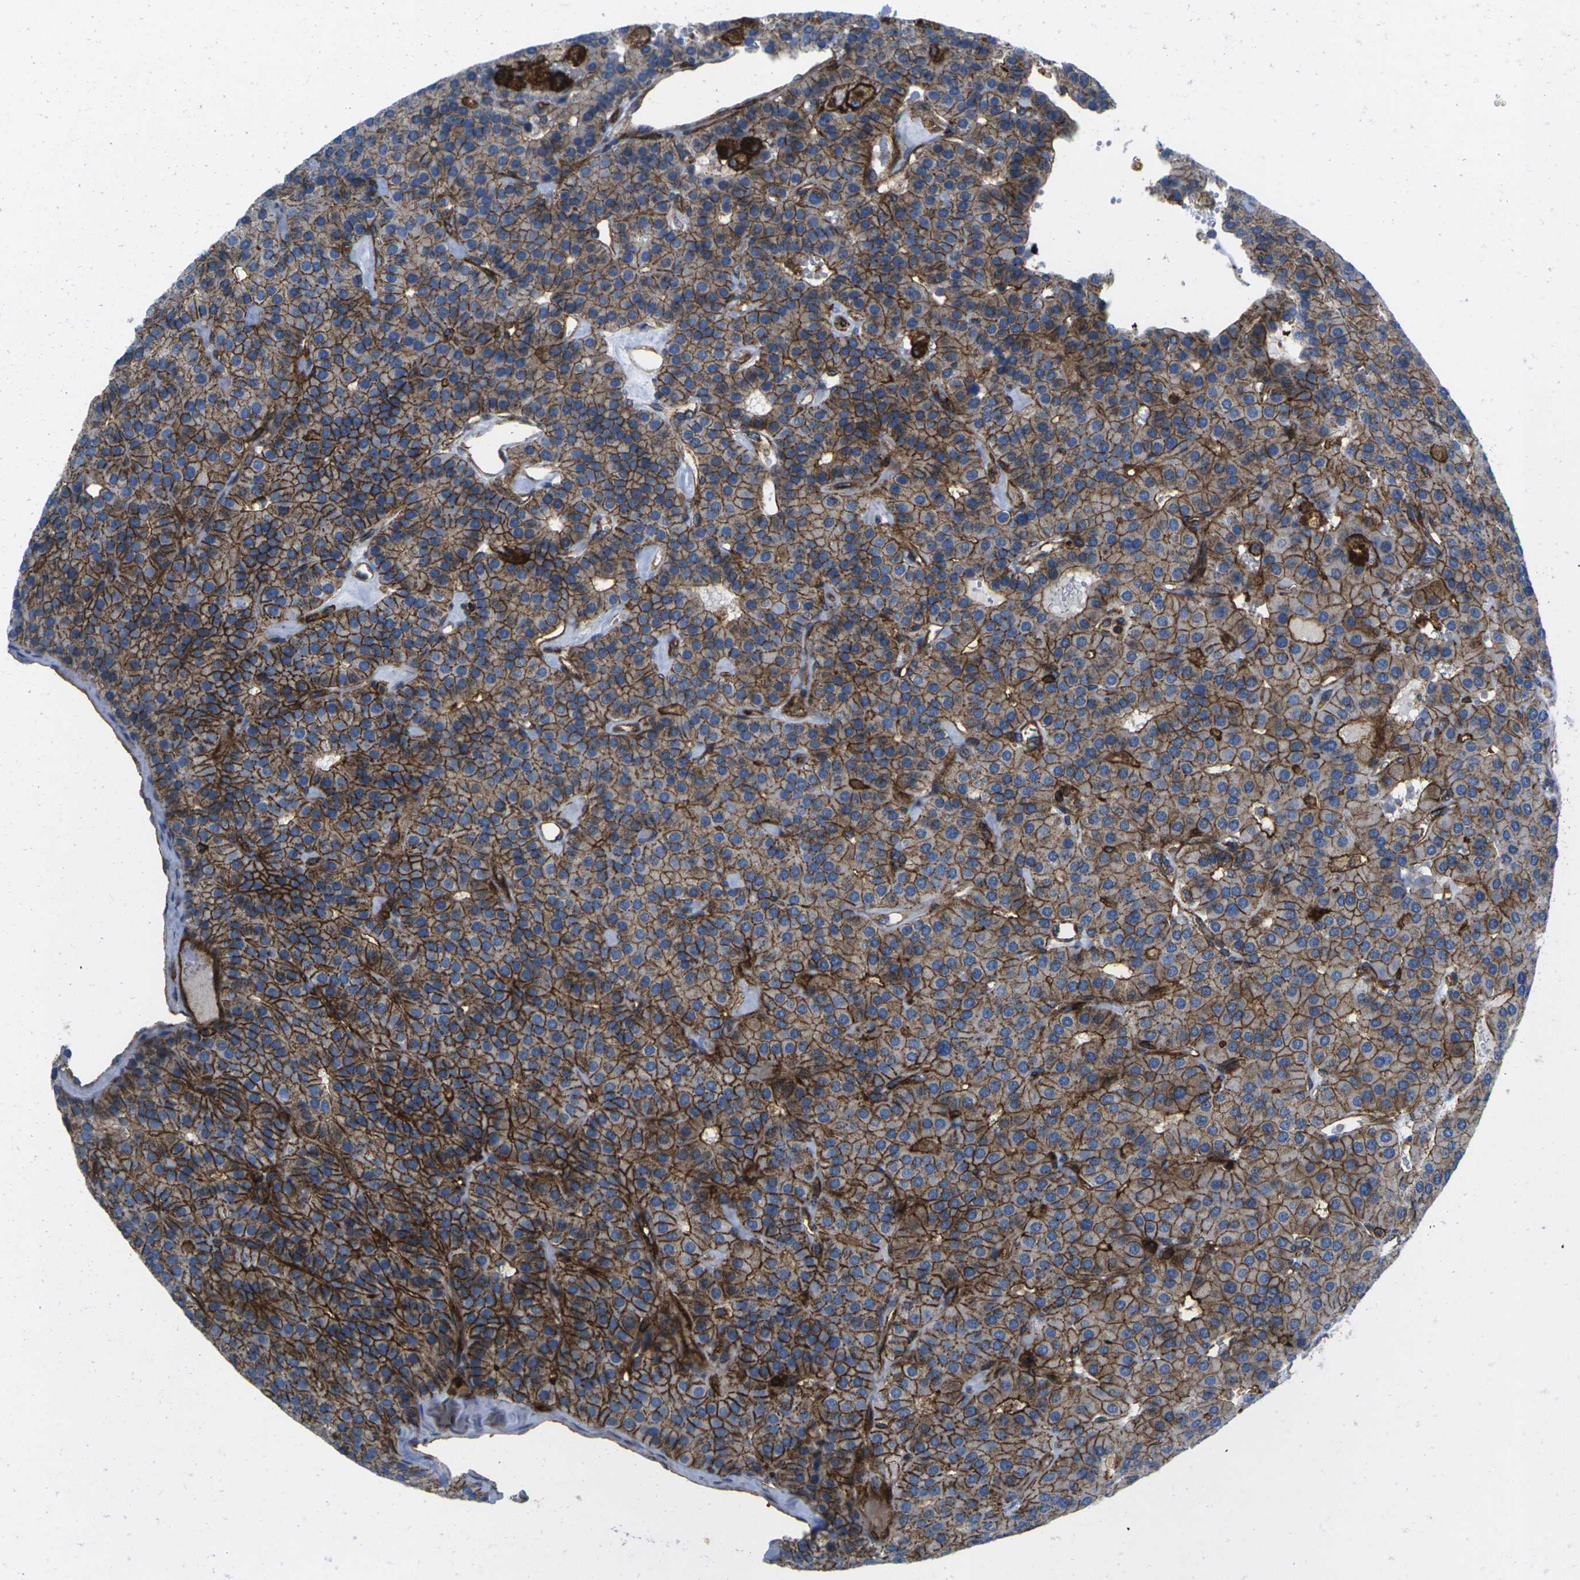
{"staining": {"intensity": "strong", "quantity": ">75%", "location": "cytoplasmic/membranous"}, "tissue": "parathyroid gland", "cell_type": "Glandular cells", "image_type": "normal", "snomed": [{"axis": "morphology", "description": "Normal tissue, NOS"}, {"axis": "morphology", "description": "Adenoma, NOS"}, {"axis": "topography", "description": "Parathyroid gland"}], "caption": "Protein analysis of unremarkable parathyroid gland demonstrates strong cytoplasmic/membranous positivity in approximately >75% of glandular cells. (DAB IHC with brightfield microscopy, high magnification).", "gene": "IQGAP1", "patient": {"sex": "female", "age": 86}}